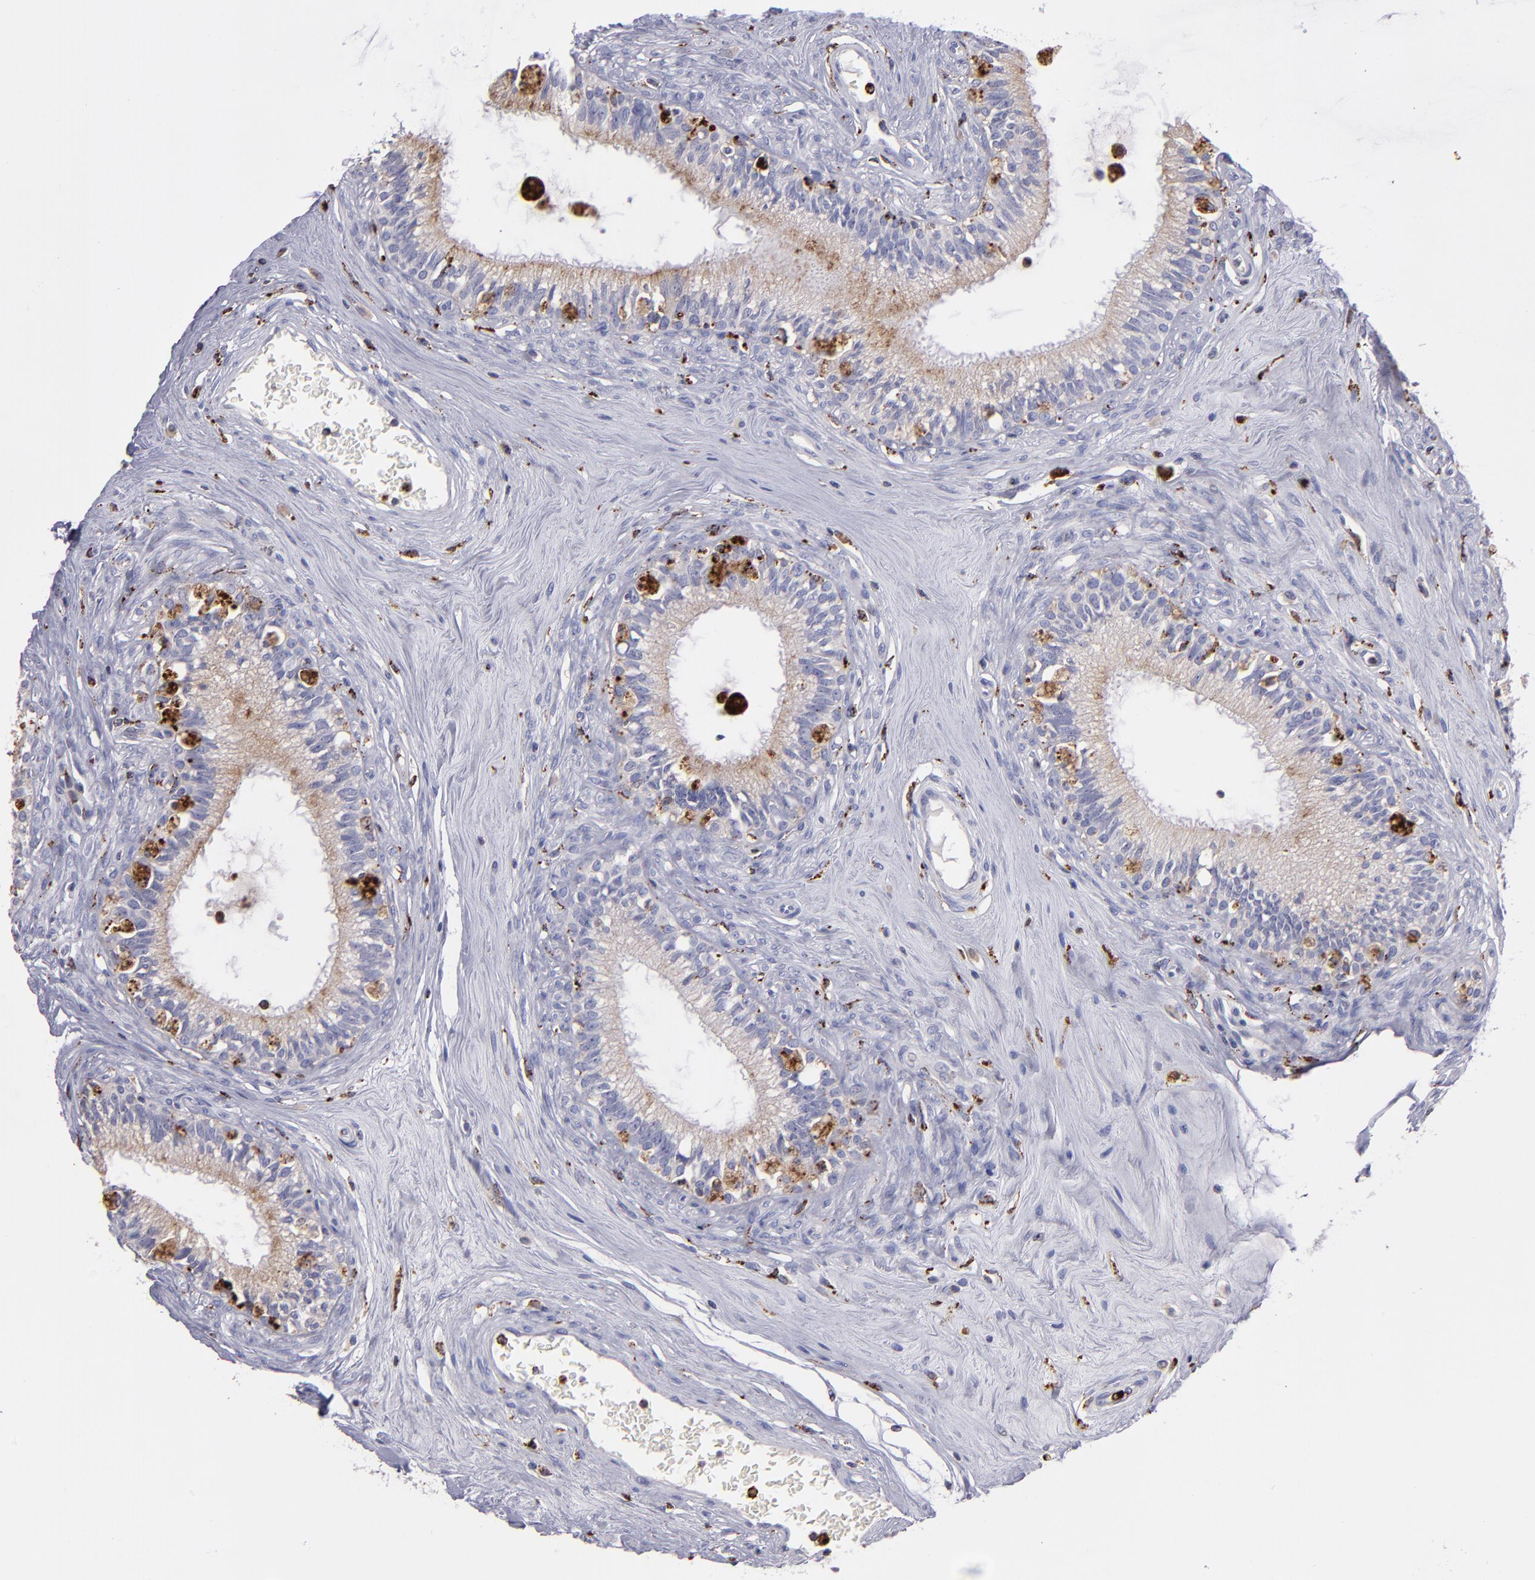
{"staining": {"intensity": "weak", "quantity": "25%-75%", "location": "cytoplasmic/membranous"}, "tissue": "epididymis", "cell_type": "Glandular cells", "image_type": "normal", "snomed": [{"axis": "morphology", "description": "Normal tissue, NOS"}, {"axis": "morphology", "description": "Inflammation, NOS"}, {"axis": "topography", "description": "Epididymis"}], "caption": "This is an image of immunohistochemistry (IHC) staining of unremarkable epididymis, which shows weak staining in the cytoplasmic/membranous of glandular cells.", "gene": "CTSS", "patient": {"sex": "male", "age": 84}}